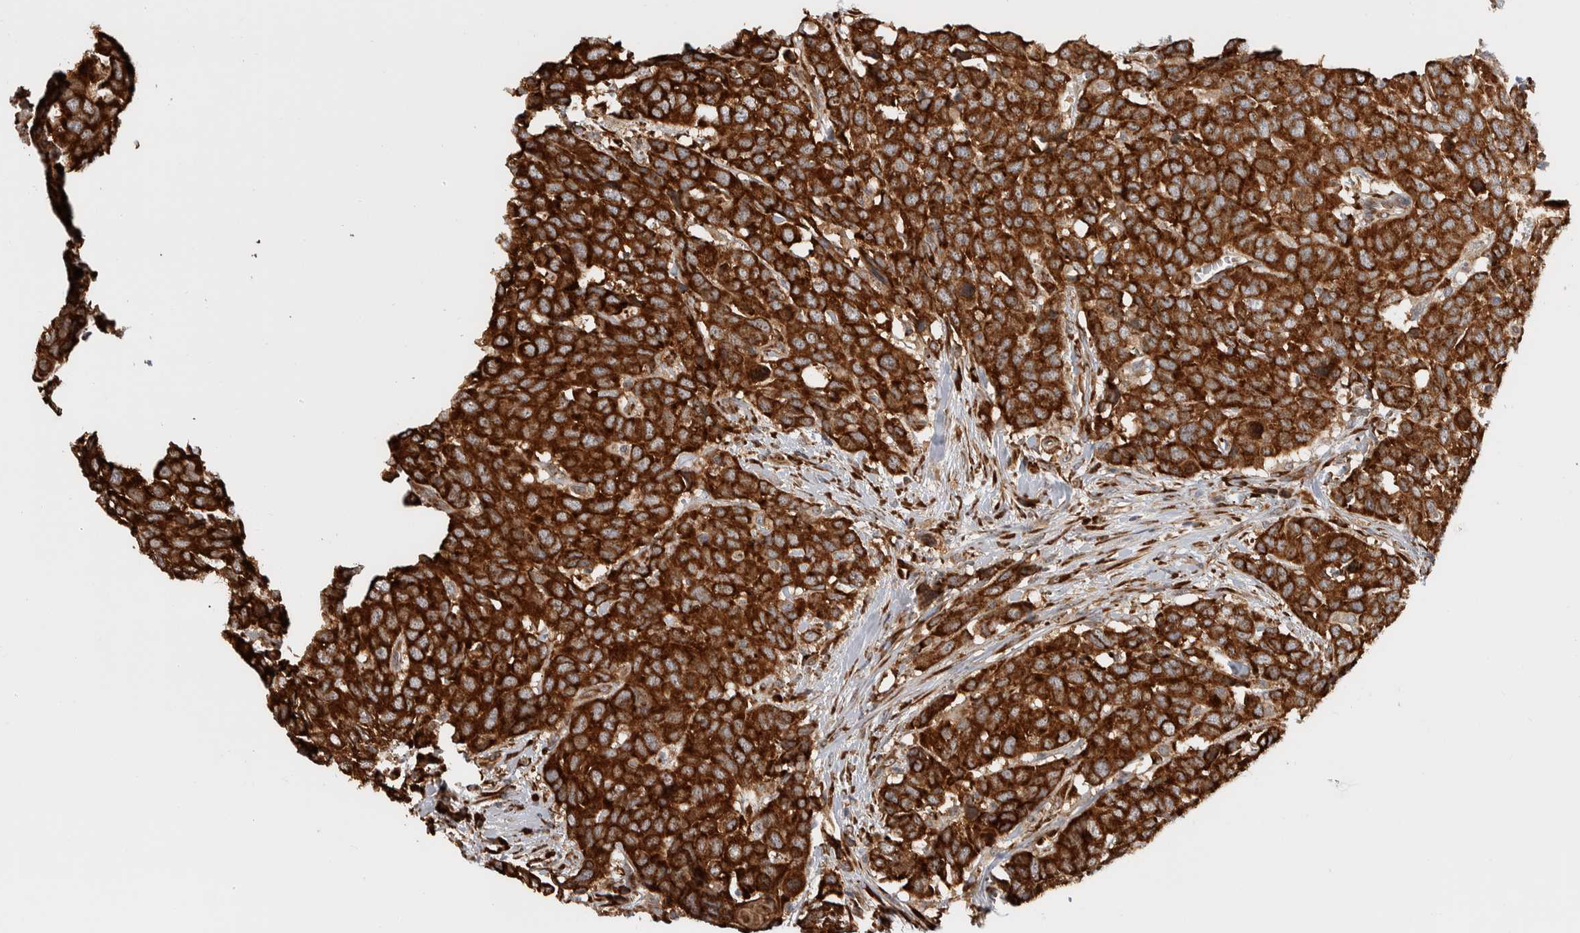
{"staining": {"intensity": "strong", "quantity": ">75%", "location": "cytoplasmic/membranous"}, "tissue": "head and neck cancer", "cell_type": "Tumor cells", "image_type": "cancer", "snomed": [{"axis": "morphology", "description": "Squamous cell carcinoma, NOS"}, {"axis": "topography", "description": "Head-Neck"}], "caption": "This image demonstrates immunohistochemistry staining of human head and neck cancer, with high strong cytoplasmic/membranous expression in approximately >75% of tumor cells.", "gene": "EIF3H", "patient": {"sex": "male", "age": 66}}